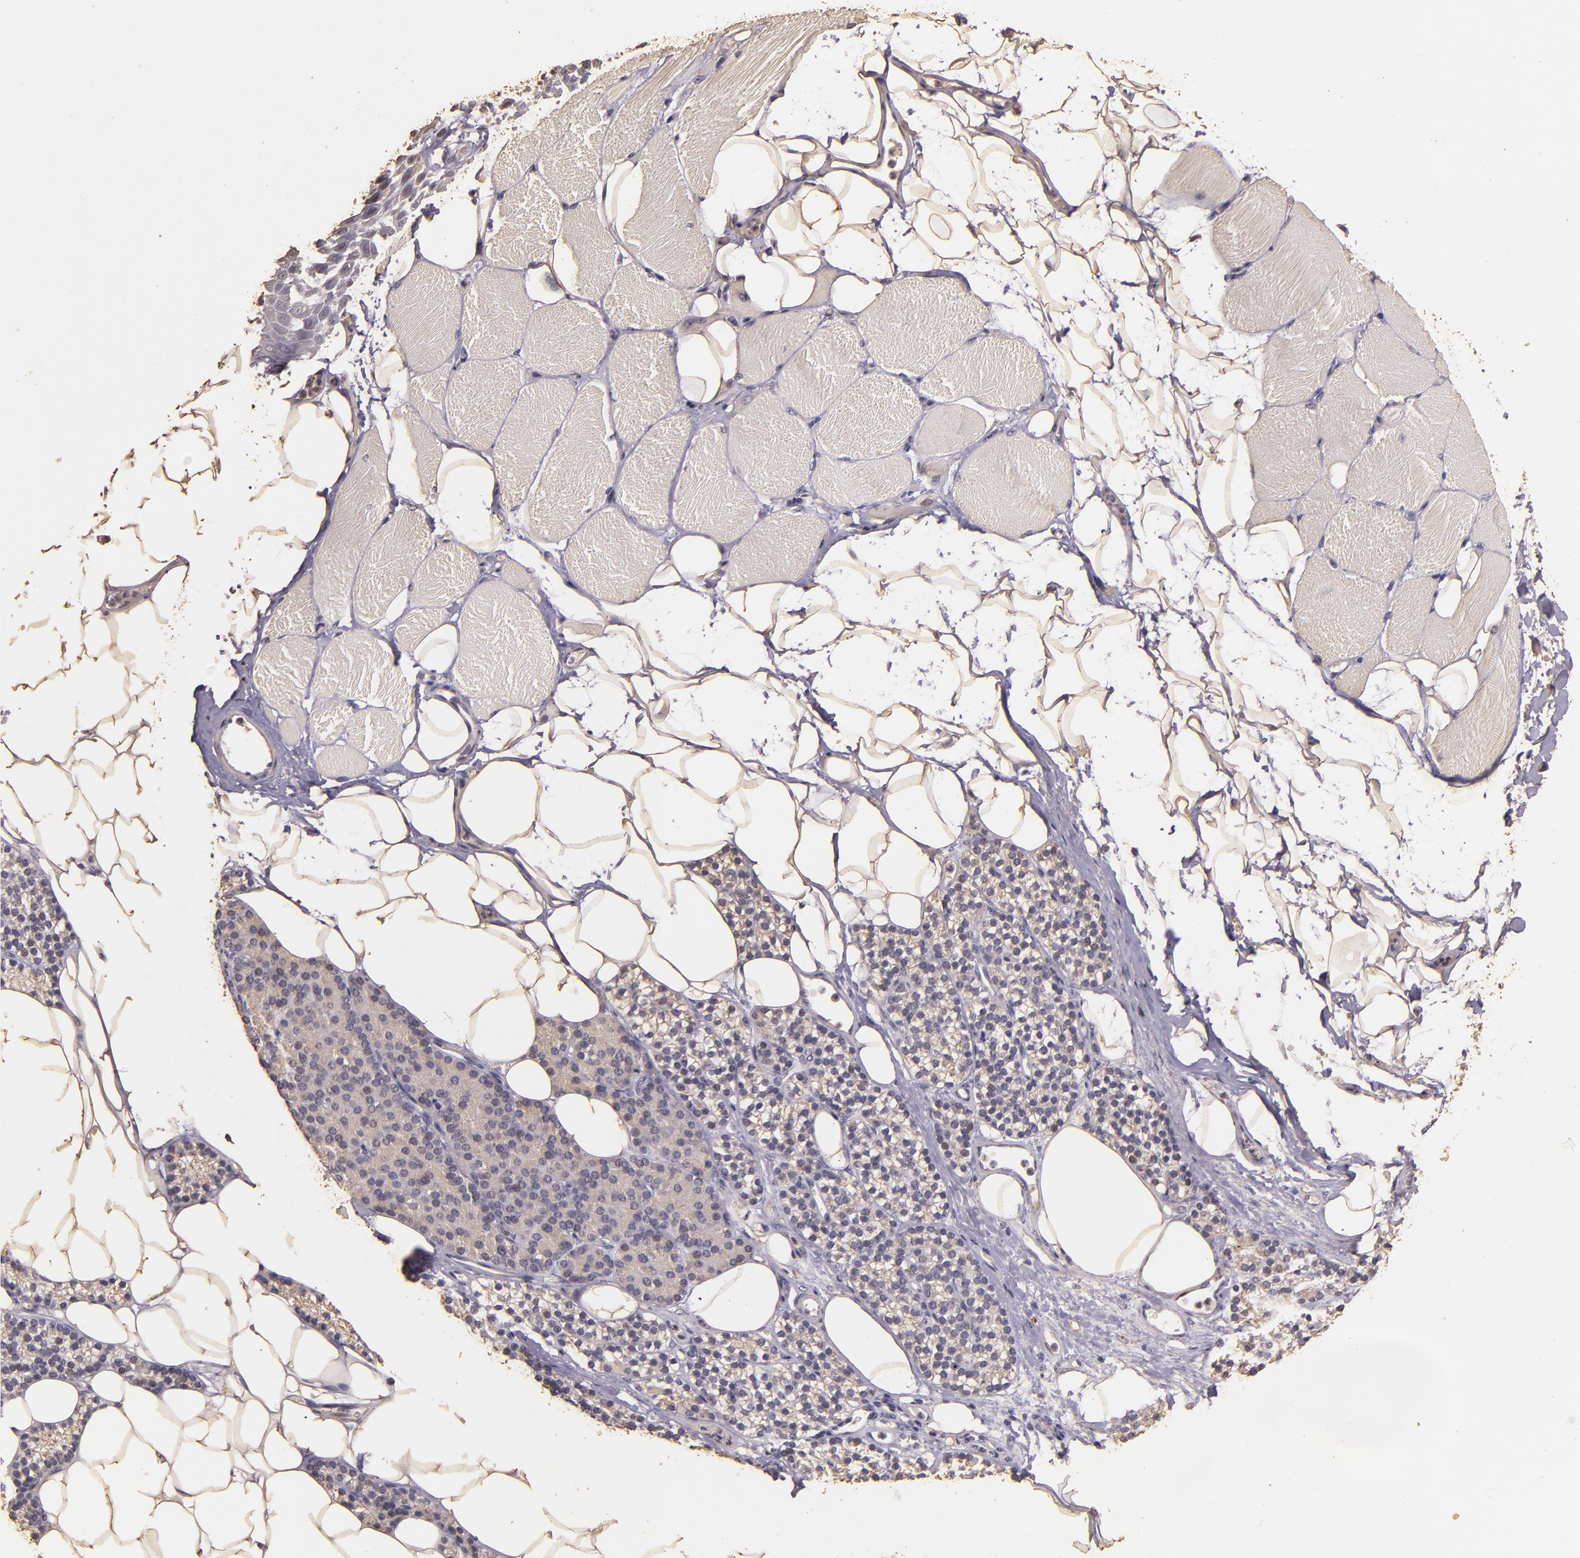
{"staining": {"intensity": "negative", "quantity": "none", "location": "none"}, "tissue": "skeletal muscle", "cell_type": "Myocytes", "image_type": "normal", "snomed": [{"axis": "morphology", "description": "Normal tissue, NOS"}, {"axis": "topography", "description": "Skeletal muscle"}, {"axis": "topography", "description": "Parathyroid gland"}], "caption": "Immunohistochemistry of normal skeletal muscle displays no staining in myocytes.", "gene": "BCL2L13", "patient": {"sex": "female", "age": 37}}